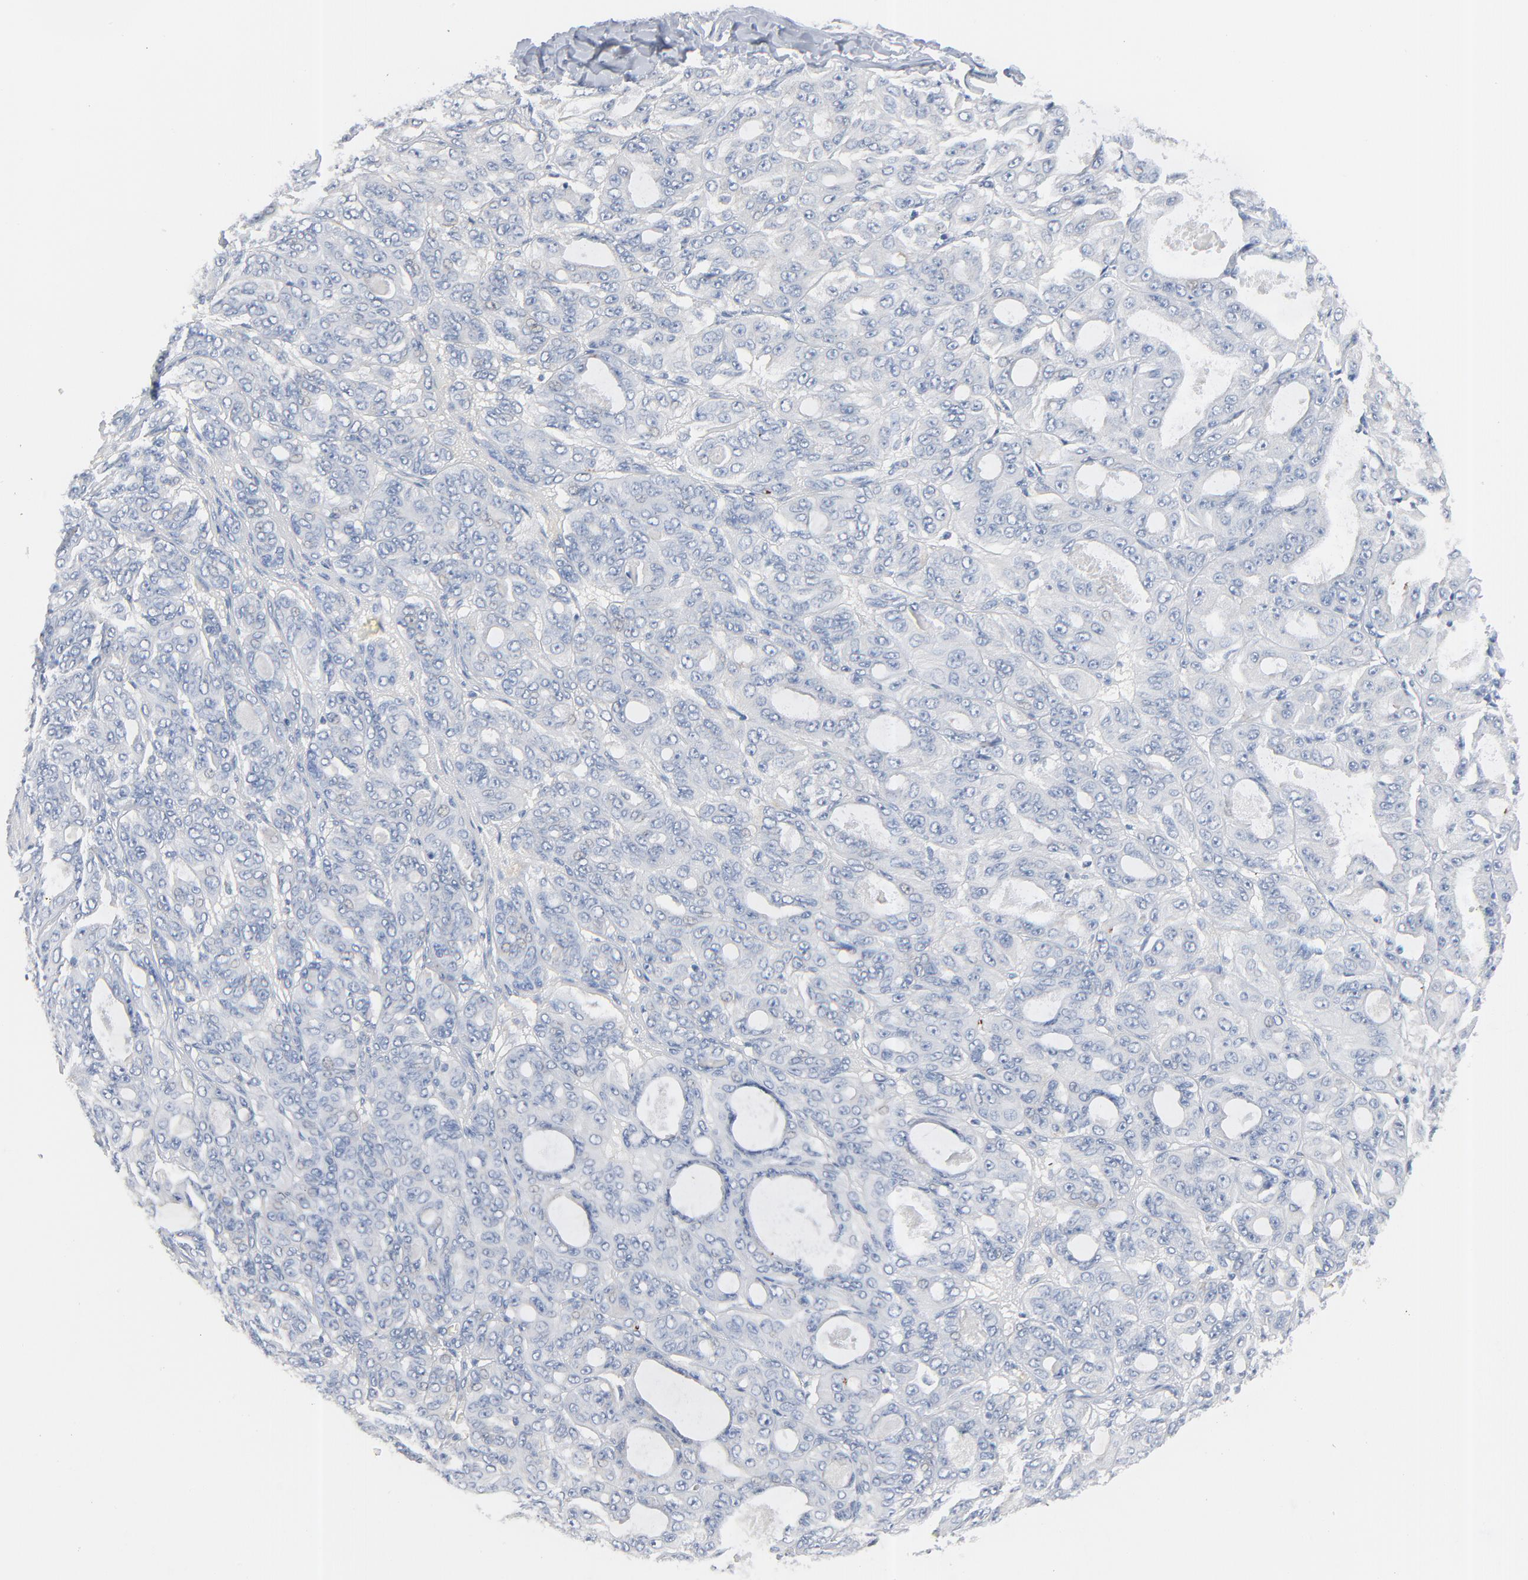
{"staining": {"intensity": "negative", "quantity": "none", "location": "none"}, "tissue": "ovarian cancer", "cell_type": "Tumor cells", "image_type": "cancer", "snomed": [{"axis": "morphology", "description": "Carcinoma, endometroid"}, {"axis": "topography", "description": "Ovary"}], "caption": "The photomicrograph demonstrates no significant positivity in tumor cells of endometroid carcinoma (ovarian). Brightfield microscopy of immunohistochemistry stained with DAB (brown) and hematoxylin (blue), captured at high magnification.", "gene": "IFT43", "patient": {"sex": "female", "age": 61}}